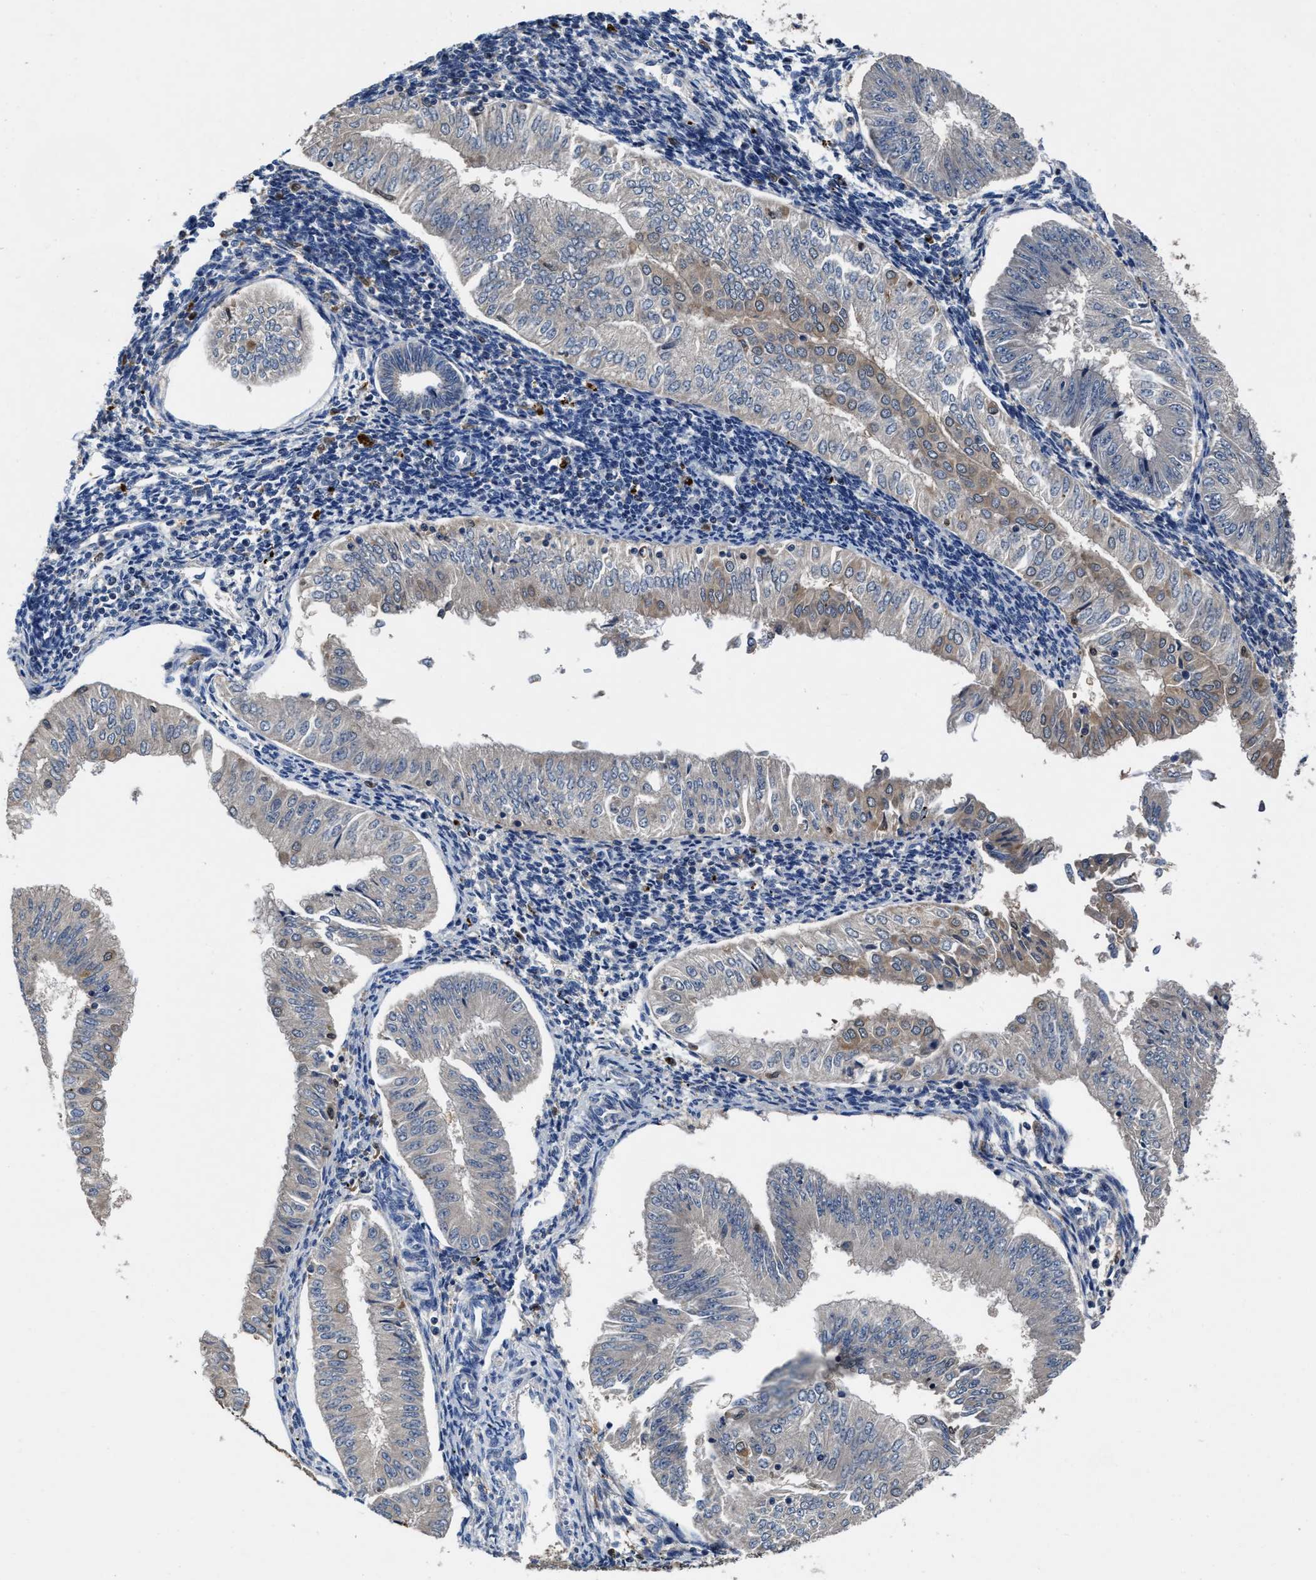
{"staining": {"intensity": "weak", "quantity": "<25%", "location": "cytoplasmic/membranous"}, "tissue": "endometrial cancer", "cell_type": "Tumor cells", "image_type": "cancer", "snomed": [{"axis": "morphology", "description": "Normal tissue, NOS"}, {"axis": "morphology", "description": "Adenocarcinoma, NOS"}, {"axis": "topography", "description": "Endometrium"}], "caption": "High magnification brightfield microscopy of endometrial cancer (adenocarcinoma) stained with DAB (3,3'-diaminobenzidine) (brown) and counterstained with hematoxylin (blue): tumor cells show no significant staining.", "gene": "RGS10", "patient": {"sex": "female", "age": 53}}